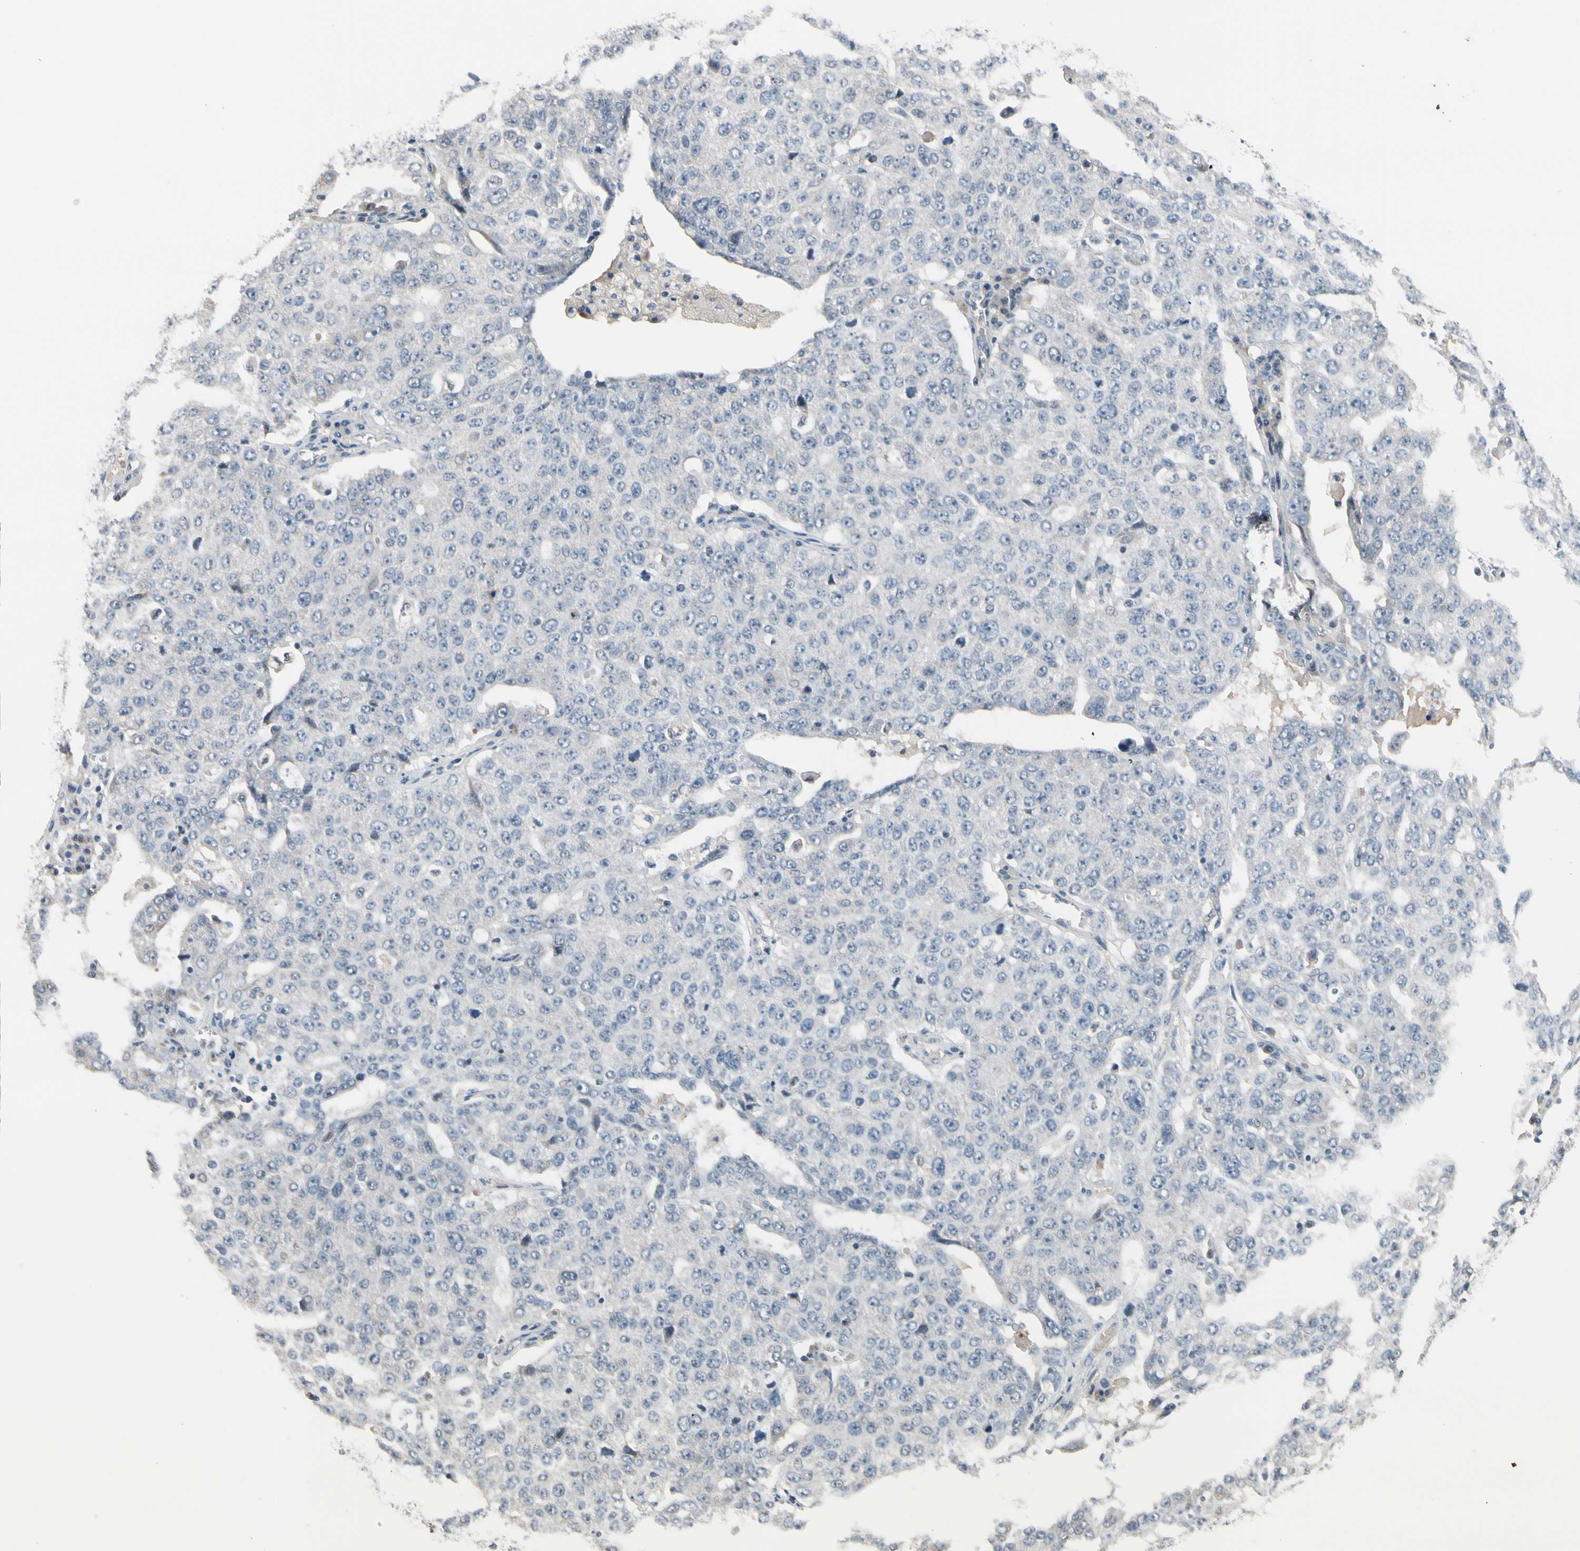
{"staining": {"intensity": "negative", "quantity": "none", "location": "none"}, "tissue": "ovarian cancer", "cell_type": "Tumor cells", "image_type": "cancer", "snomed": [{"axis": "morphology", "description": "Carcinoma, endometroid"}, {"axis": "topography", "description": "Ovary"}], "caption": "Tumor cells are negative for brown protein staining in ovarian cancer.", "gene": "SV2A", "patient": {"sex": "female", "age": 62}}